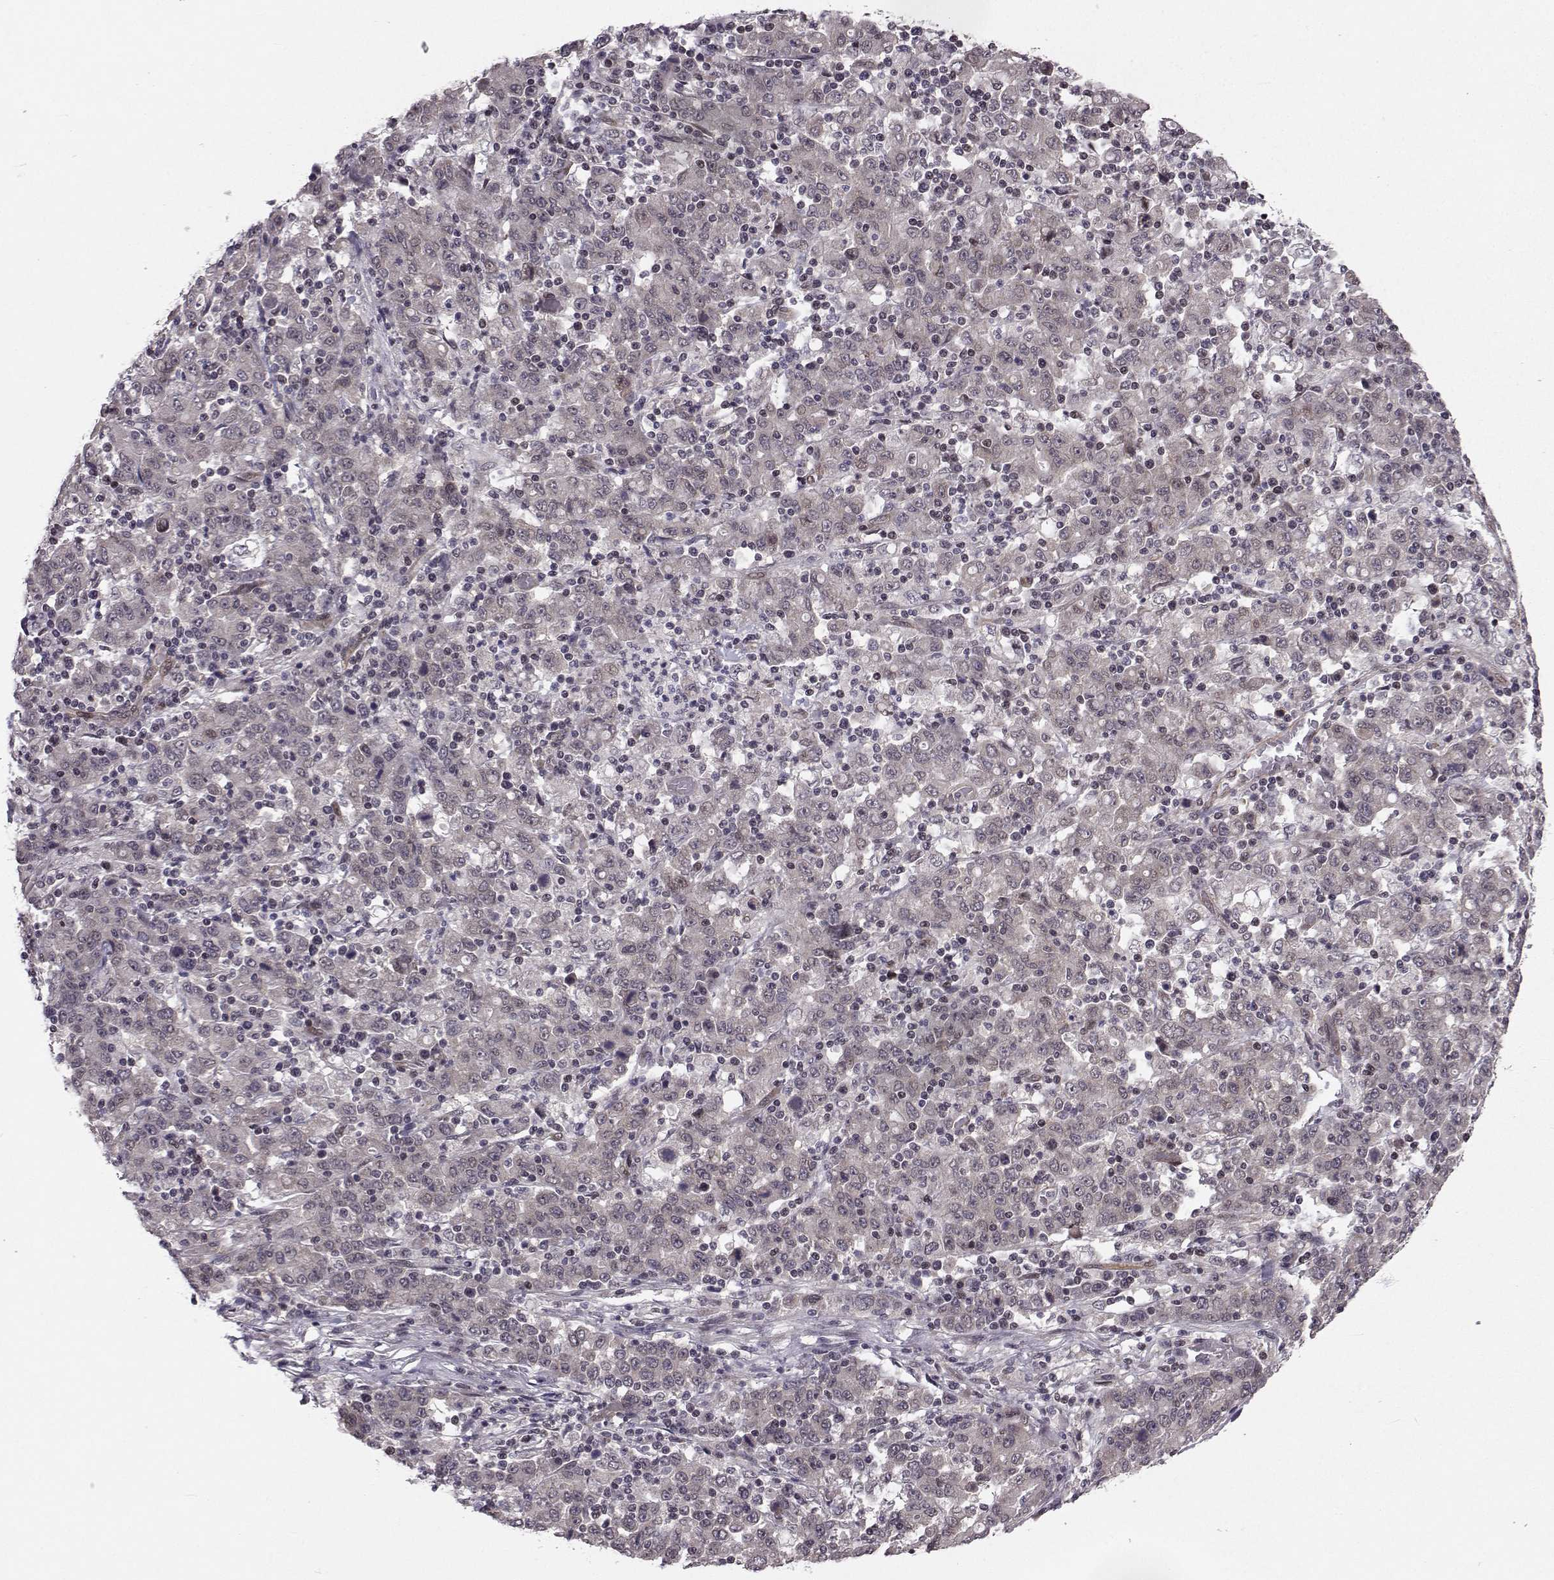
{"staining": {"intensity": "negative", "quantity": "none", "location": "none"}, "tissue": "stomach cancer", "cell_type": "Tumor cells", "image_type": "cancer", "snomed": [{"axis": "morphology", "description": "Adenocarcinoma, NOS"}, {"axis": "topography", "description": "Stomach, upper"}], "caption": "IHC micrograph of human stomach cancer stained for a protein (brown), which displays no expression in tumor cells.", "gene": "PKN2", "patient": {"sex": "male", "age": 69}}